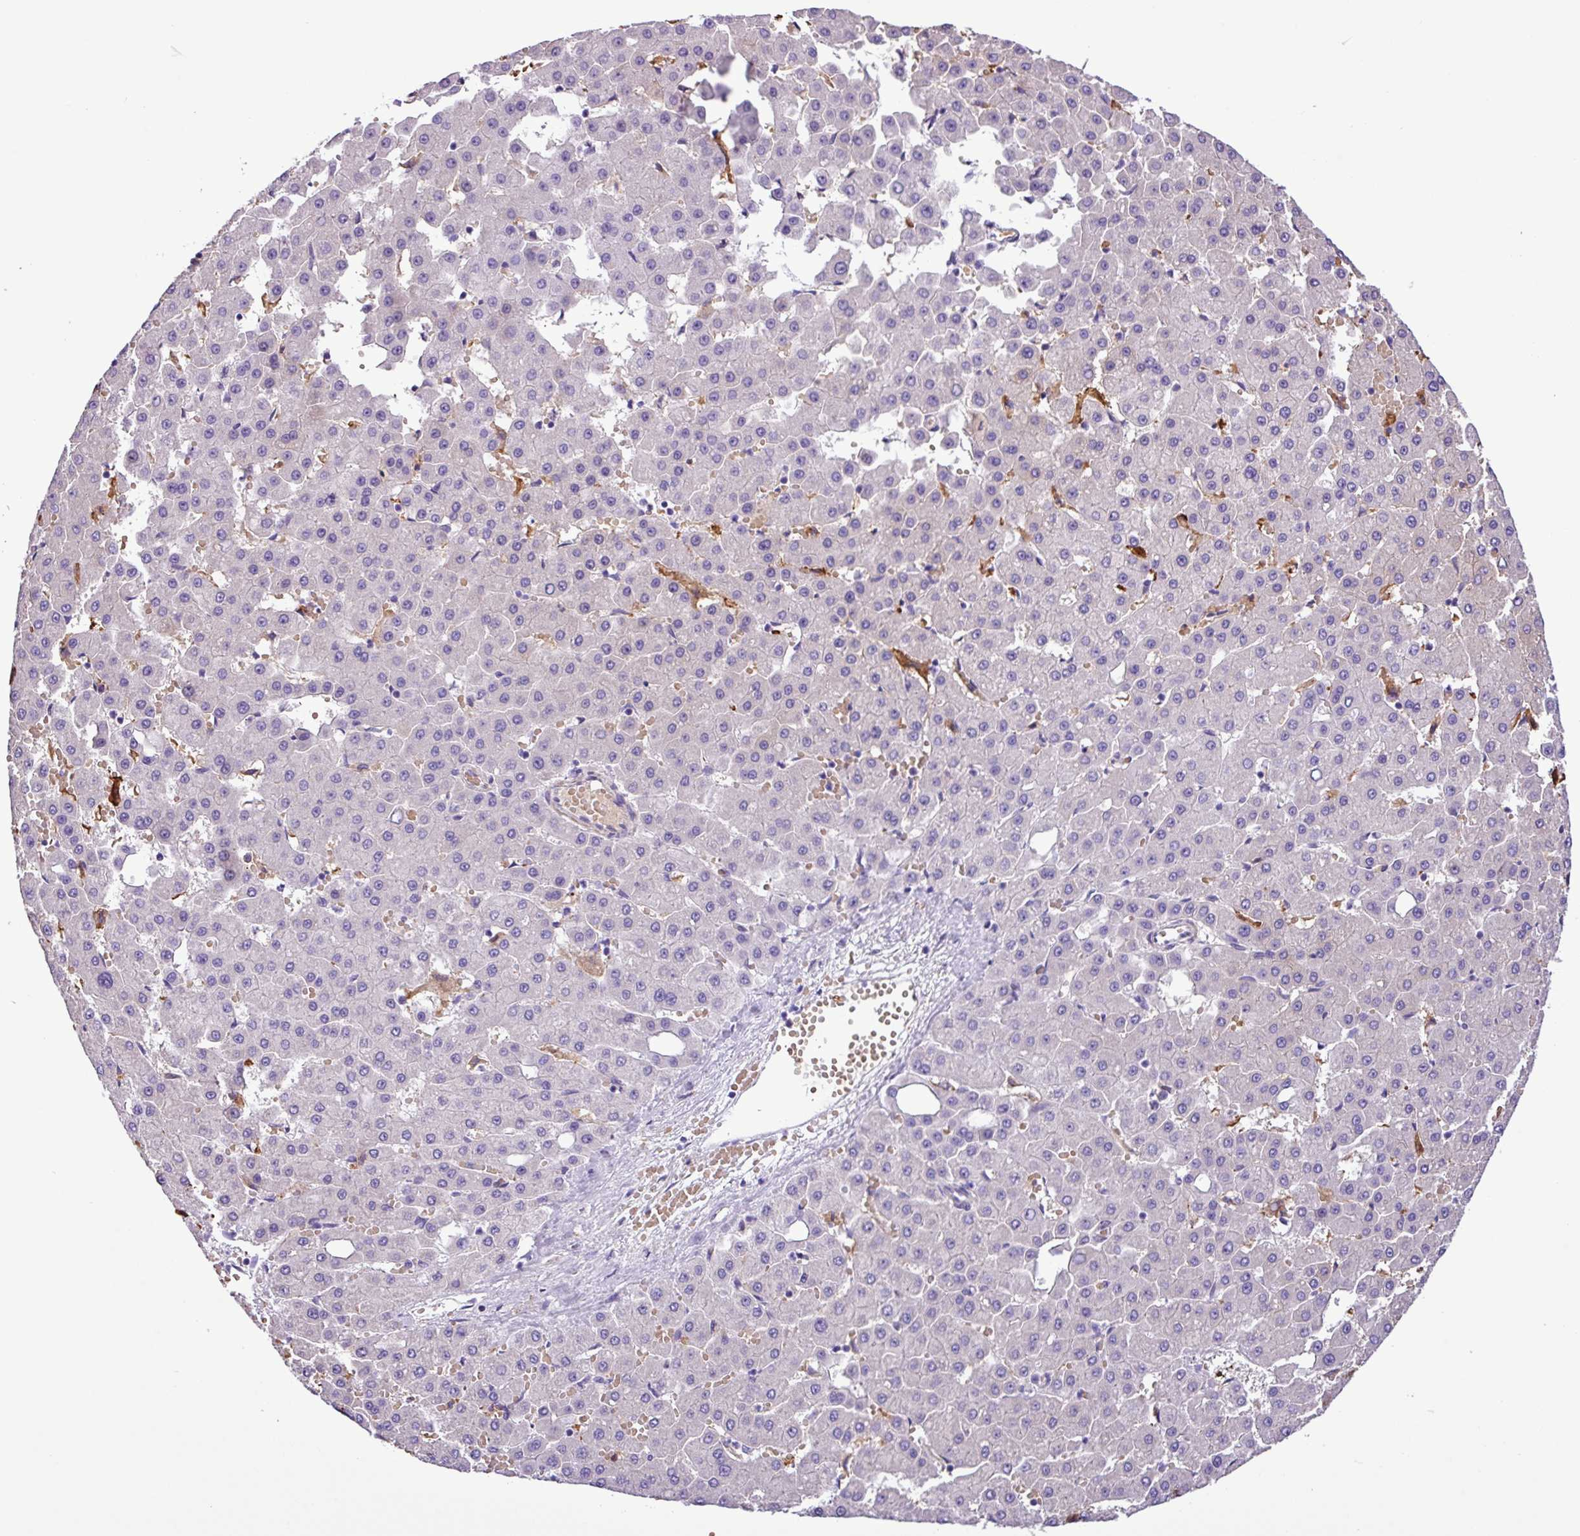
{"staining": {"intensity": "negative", "quantity": "none", "location": "none"}, "tissue": "liver cancer", "cell_type": "Tumor cells", "image_type": "cancer", "snomed": [{"axis": "morphology", "description": "Carcinoma, Hepatocellular, NOS"}, {"axis": "topography", "description": "Liver"}], "caption": "A histopathology image of human hepatocellular carcinoma (liver) is negative for staining in tumor cells. (IHC, brightfield microscopy, high magnification).", "gene": "C11orf91", "patient": {"sex": "male", "age": 47}}